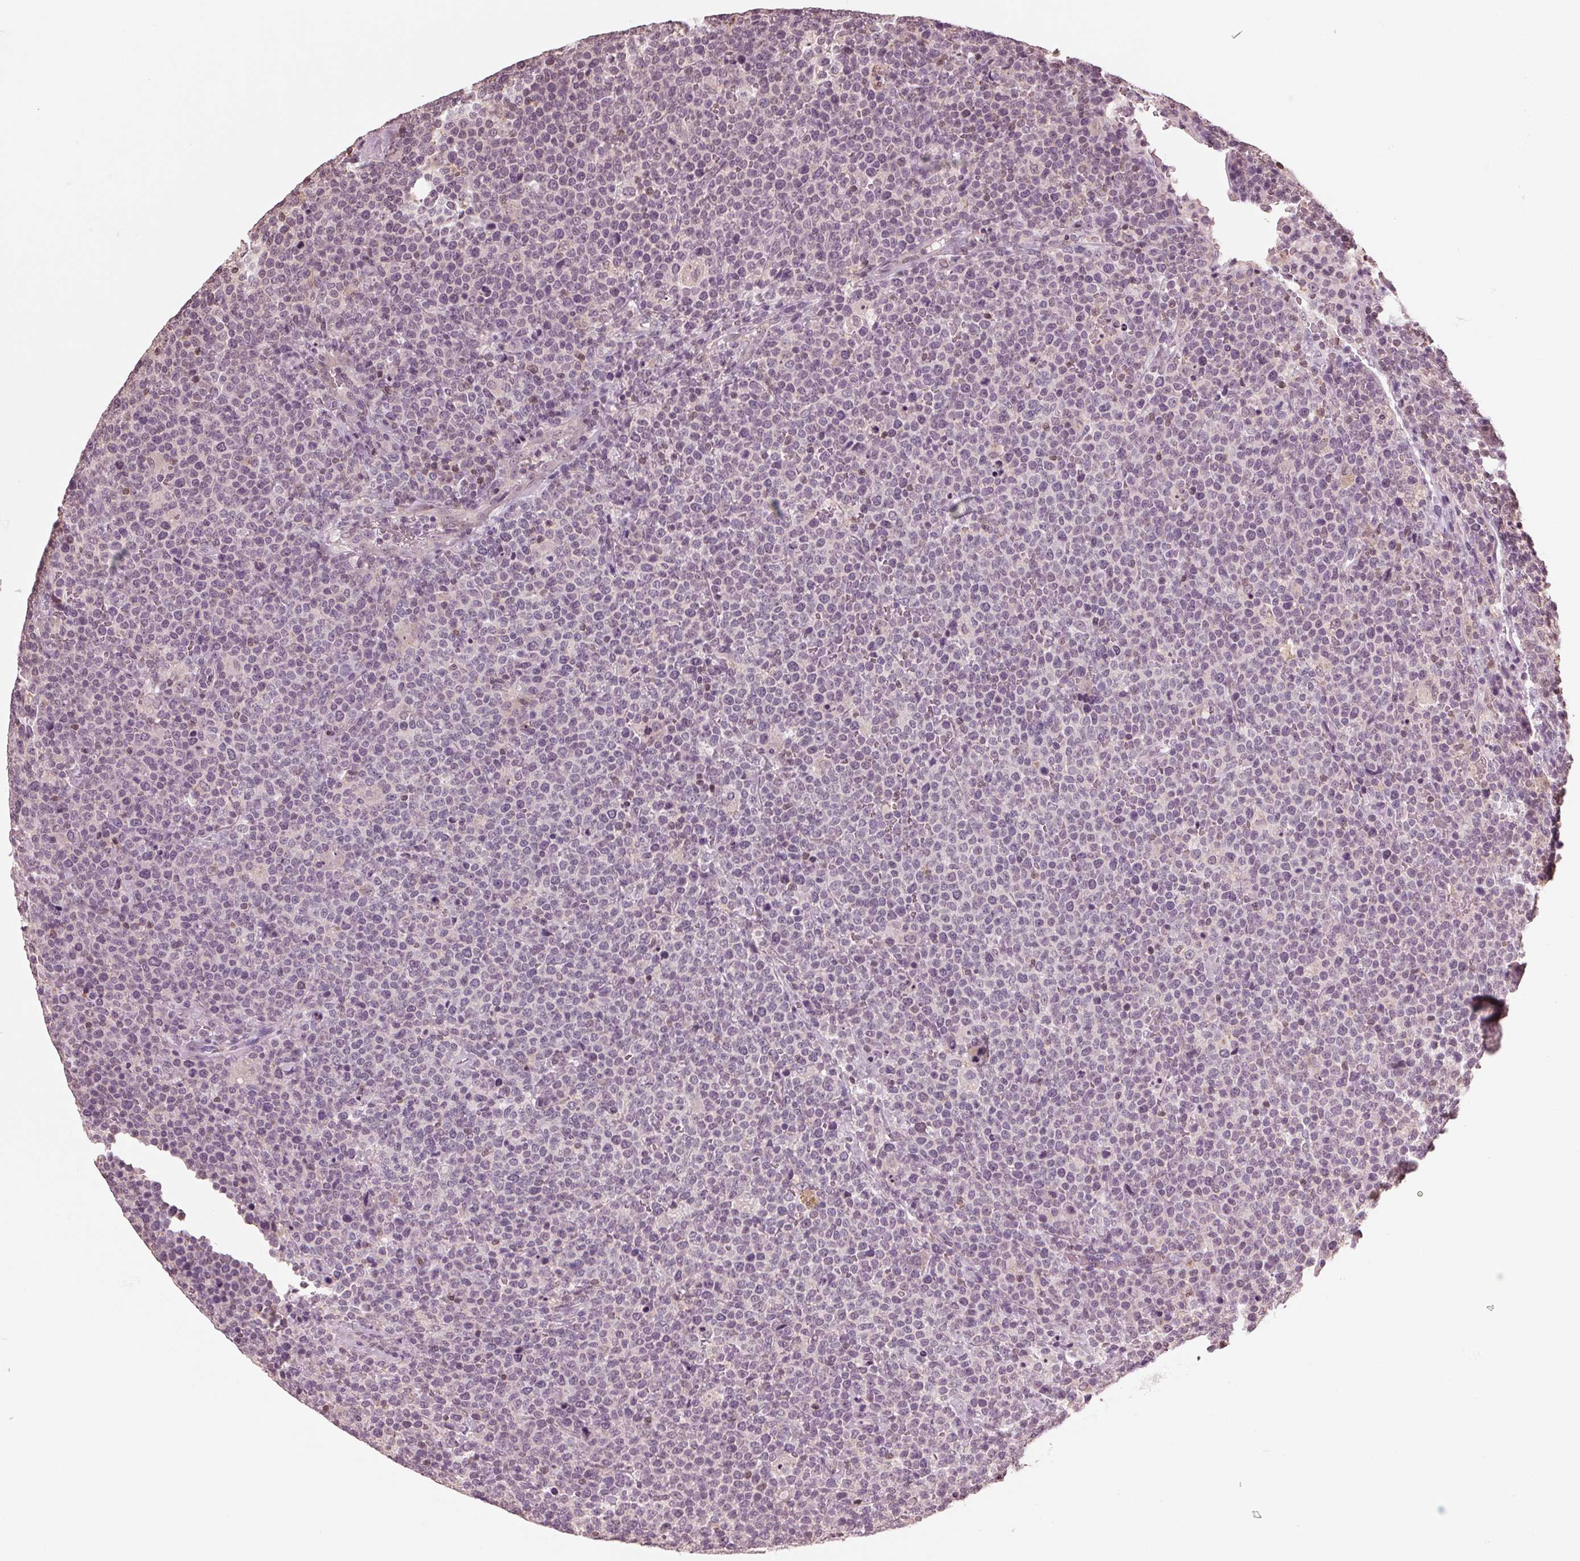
{"staining": {"intensity": "negative", "quantity": "none", "location": "none"}, "tissue": "lymphoma", "cell_type": "Tumor cells", "image_type": "cancer", "snomed": [{"axis": "morphology", "description": "Malignant lymphoma, non-Hodgkin's type, High grade"}, {"axis": "topography", "description": "Lymph node"}], "caption": "This is an immunohistochemistry (IHC) histopathology image of human lymphoma. There is no expression in tumor cells.", "gene": "BTLA", "patient": {"sex": "male", "age": 61}}